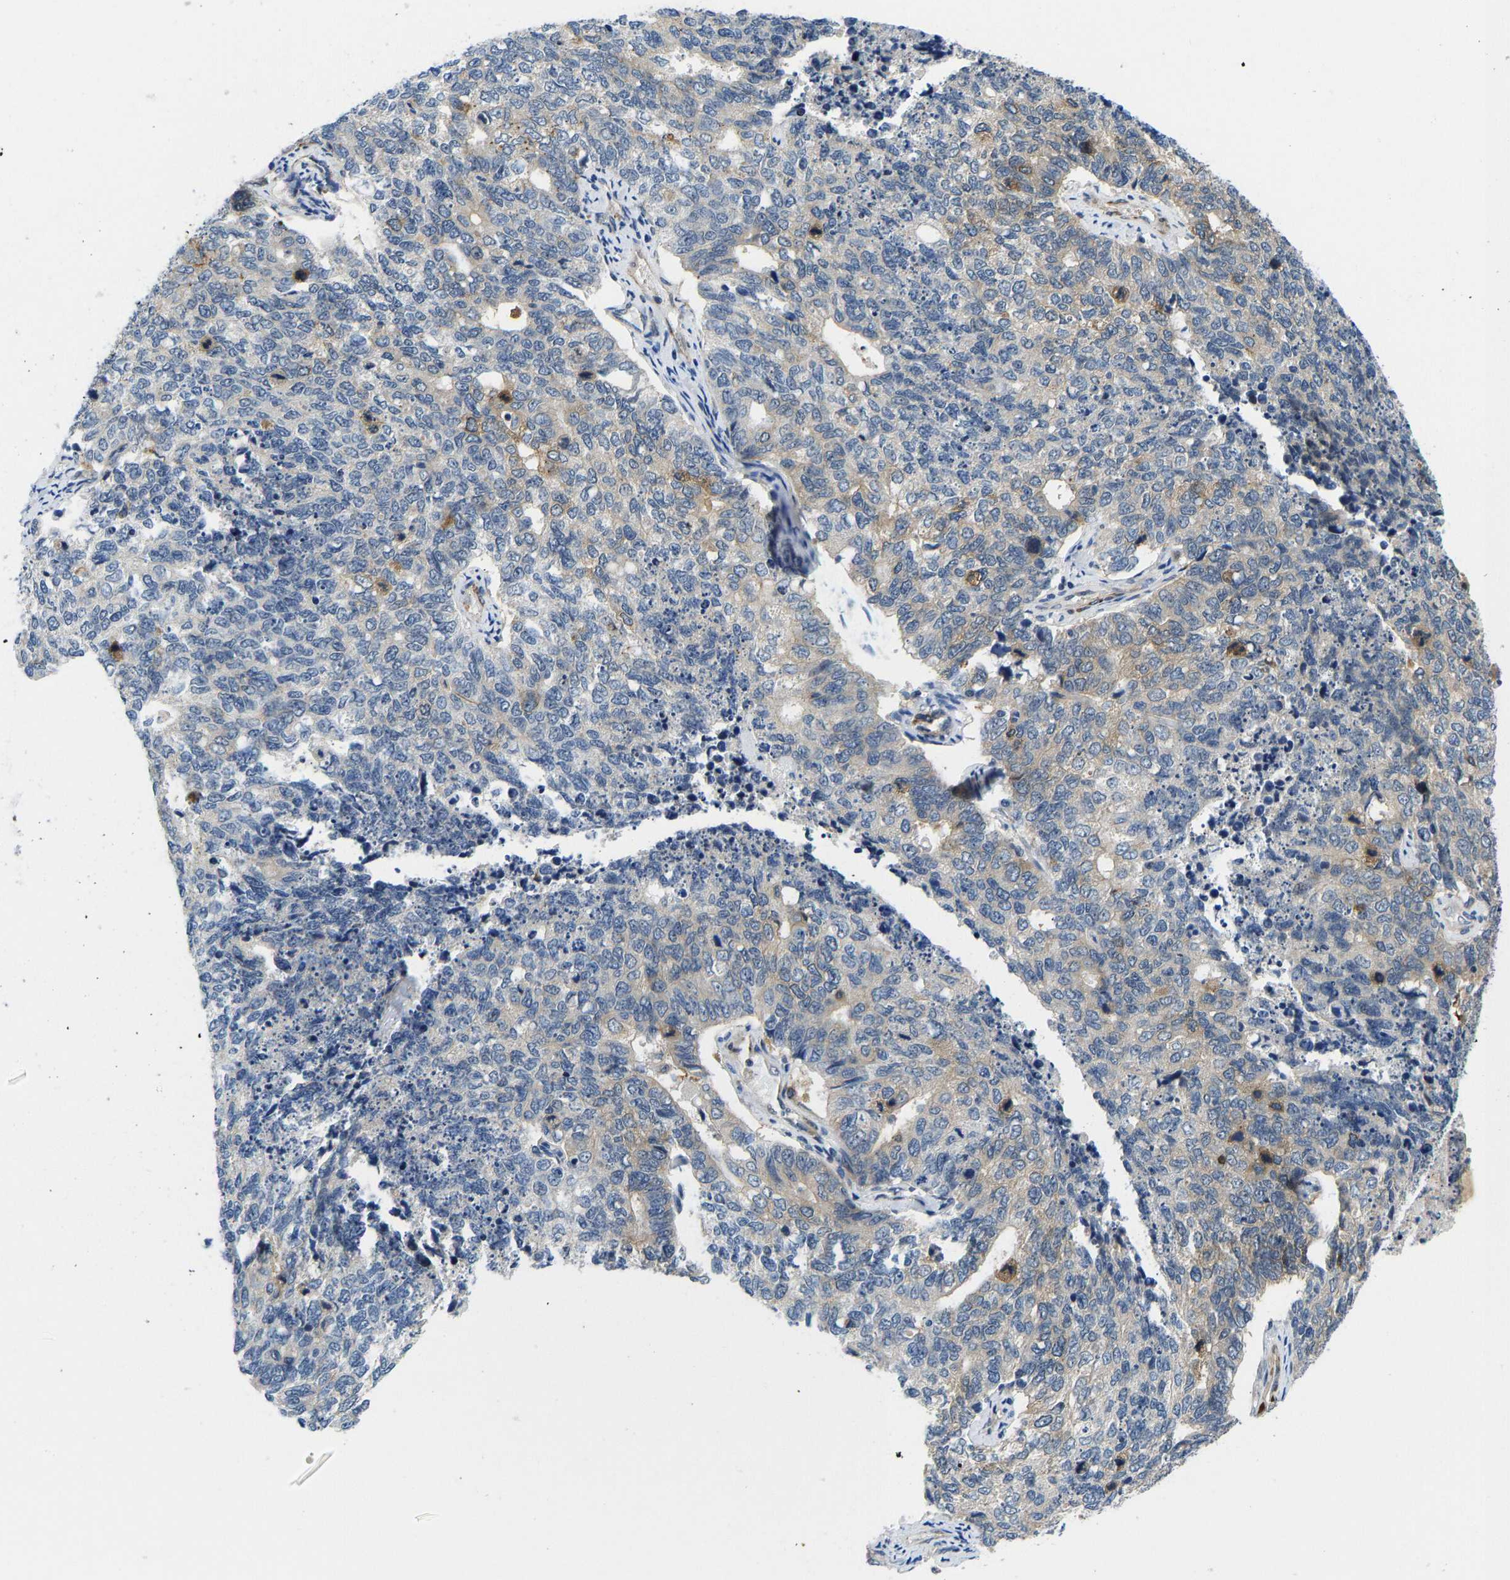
{"staining": {"intensity": "moderate", "quantity": "<25%", "location": "cytoplasmic/membranous,nuclear"}, "tissue": "cervical cancer", "cell_type": "Tumor cells", "image_type": "cancer", "snomed": [{"axis": "morphology", "description": "Squamous cell carcinoma, NOS"}, {"axis": "topography", "description": "Cervix"}], "caption": "Immunohistochemical staining of cervical squamous cell carcinoma displays moderate cytoplasmic/membranous and nuclear protein positivity in approximately <25% of tumor cells. (DAB (3,3'-diaminobenzidine) IHC with brightfield microscopy, high magnification).", "gene": "RESF1", "patient": {"sex": "female", "age": 63}}